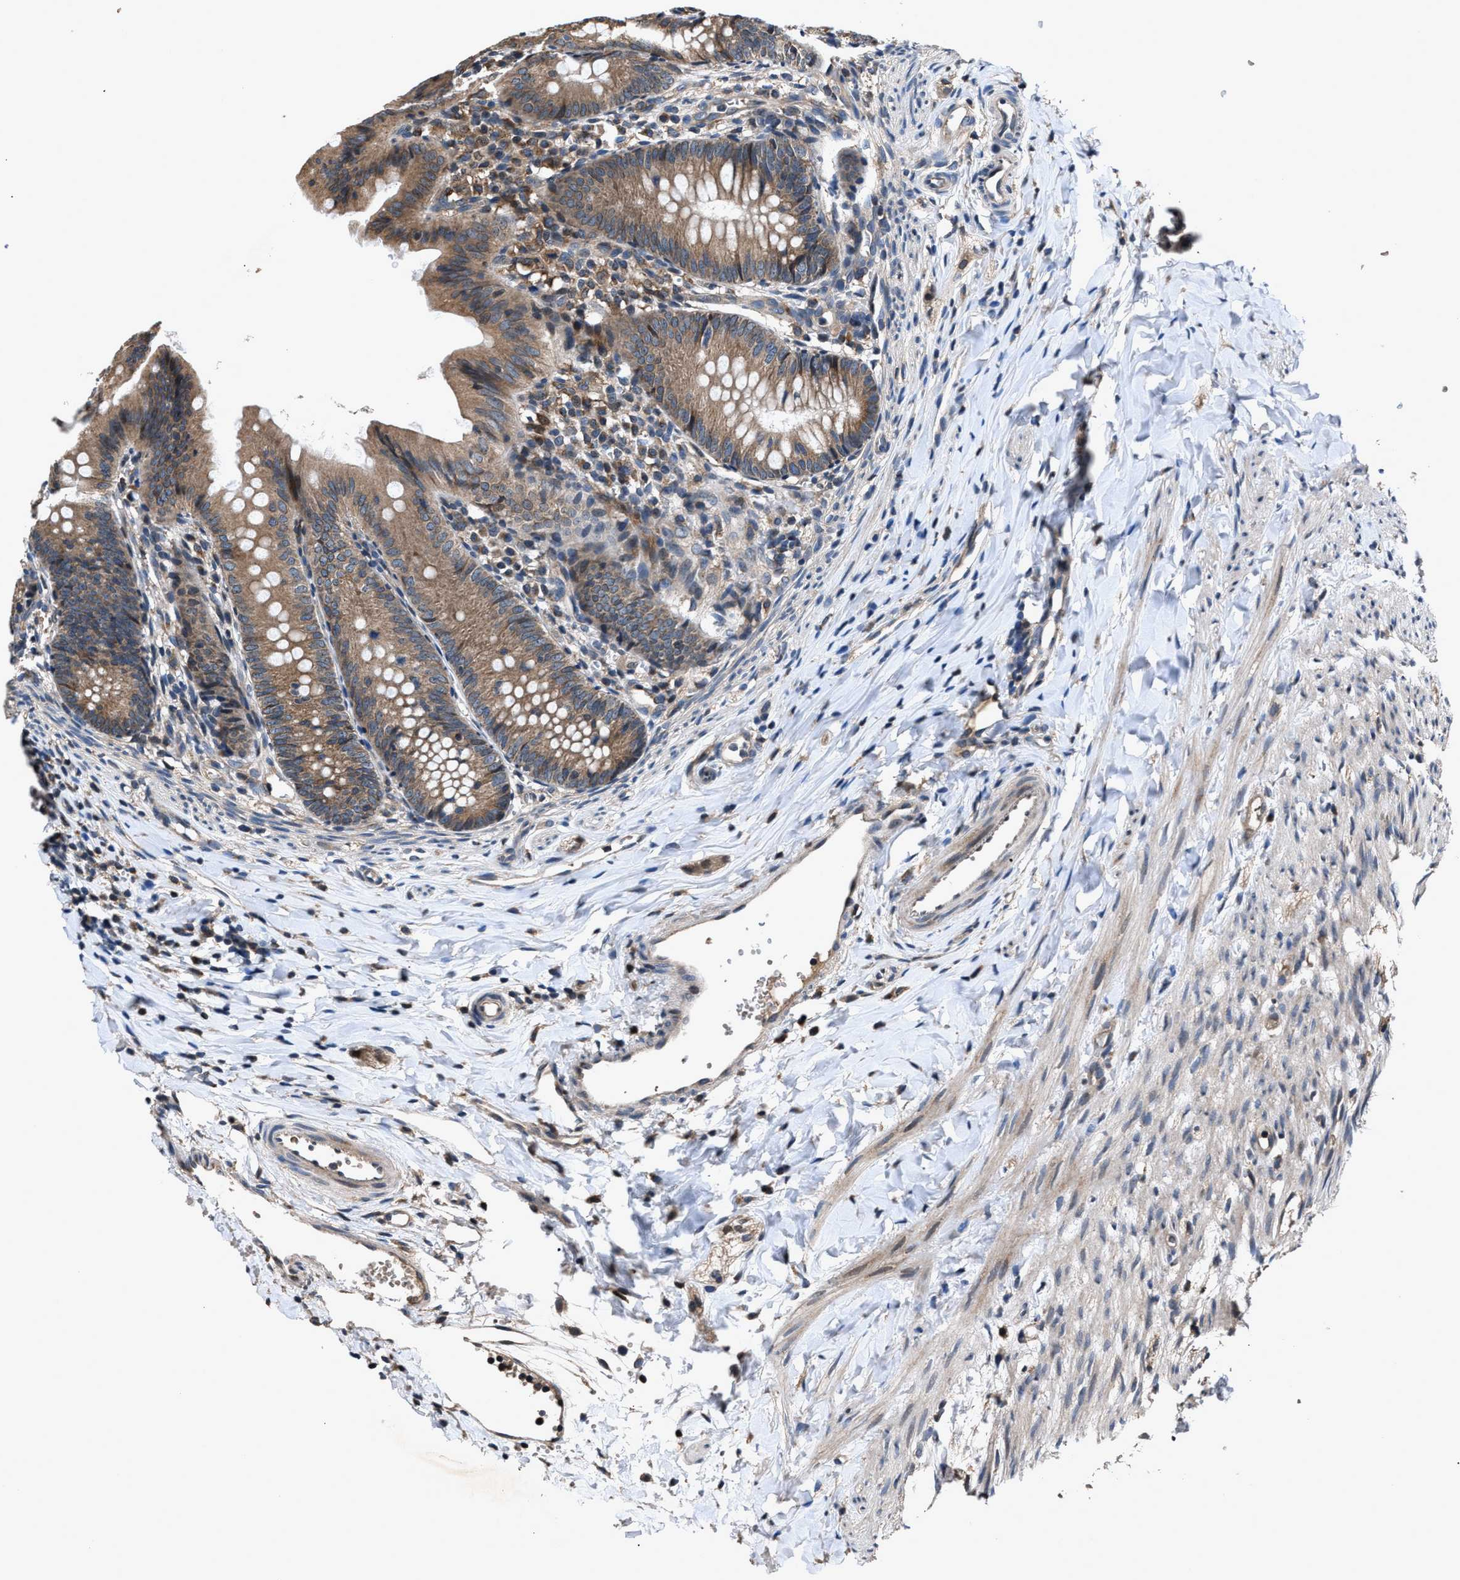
{"staining": {"intensity": "moderate", "quantity": ">75%", "location": "cytoplasmic/membranous"}, "tissue": "appendix", "cell_type": "Glandular cells", "image_type": "normal", "snomed": [{"axis": "morphology", "description": "Normal tissue, NOS"}, {"axis": "topography", "description": "Appendix"}], "caption": "Unremarkable appendix was stained to show a protein in brown. There is medium levels of moderate cytoplasmic/membranous staining in approximately >75% of glandular cells. The staining was performed using DAB, with brown indicating positive protein expression. Nuclei are stained blue with hematoxylin.", "gene": "TNRC18", "patient": {"sex": "male", "age": 1}}